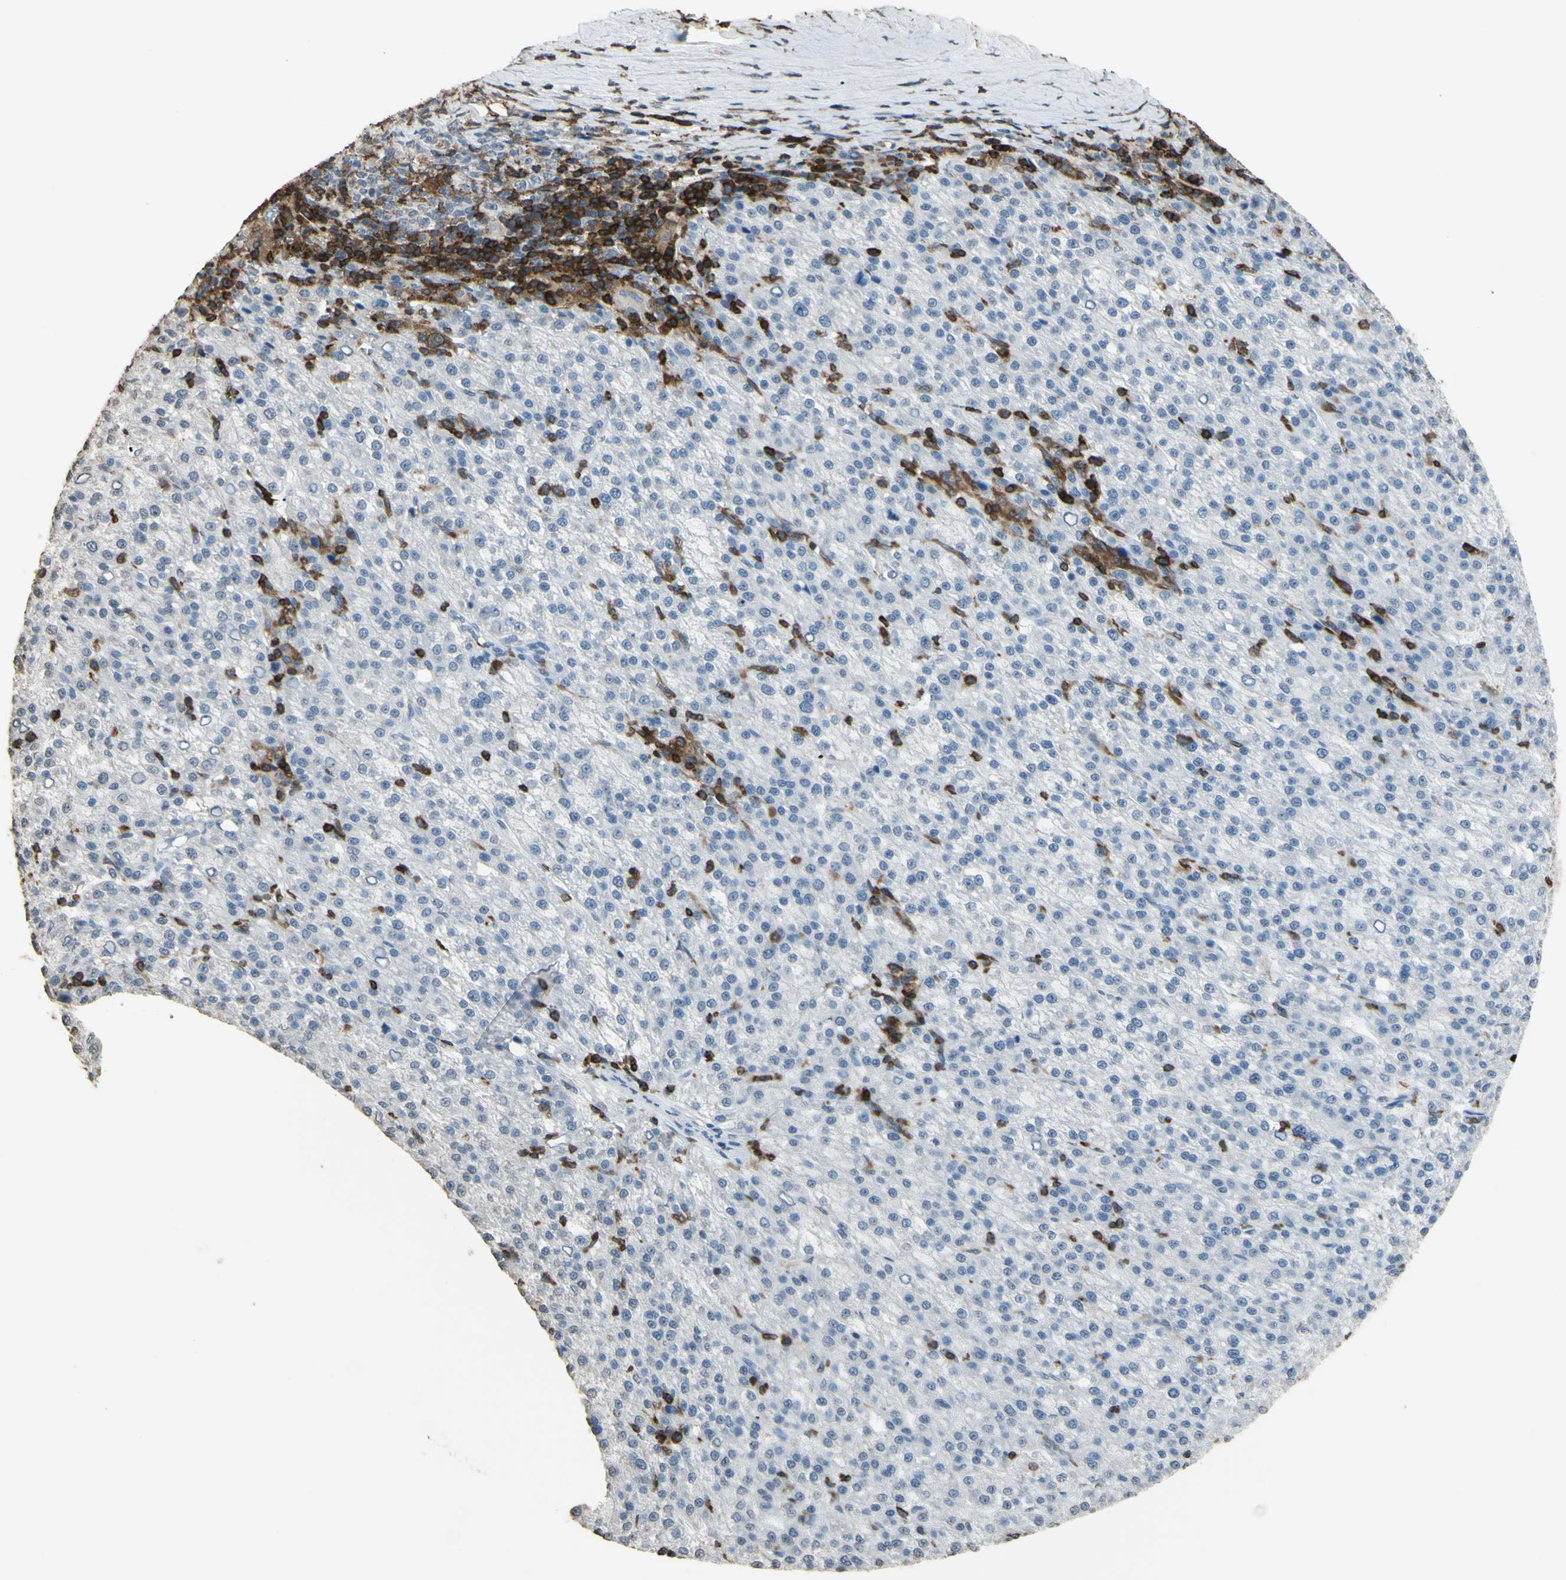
{"staining": {"intensity": "negative", "quantity": "none", "location": "none"}, "tissue": "liver cancer", "cell_type": "Tumor cells", "image_type": "cancer", "snomed": [{"axis": "morphology", "description": "Carcinoma, Hepatocellular, NOS"}, {"axis": "topography", "description": "Liver"}], "caption": "Human liver cancer (hepatocellular carcinoma) stained for a protein using immunohistochemistry exhibits no expression in tumor cells.", "gene": "PSTPIP1", "patient": {"sex": "female", "age": 58}}